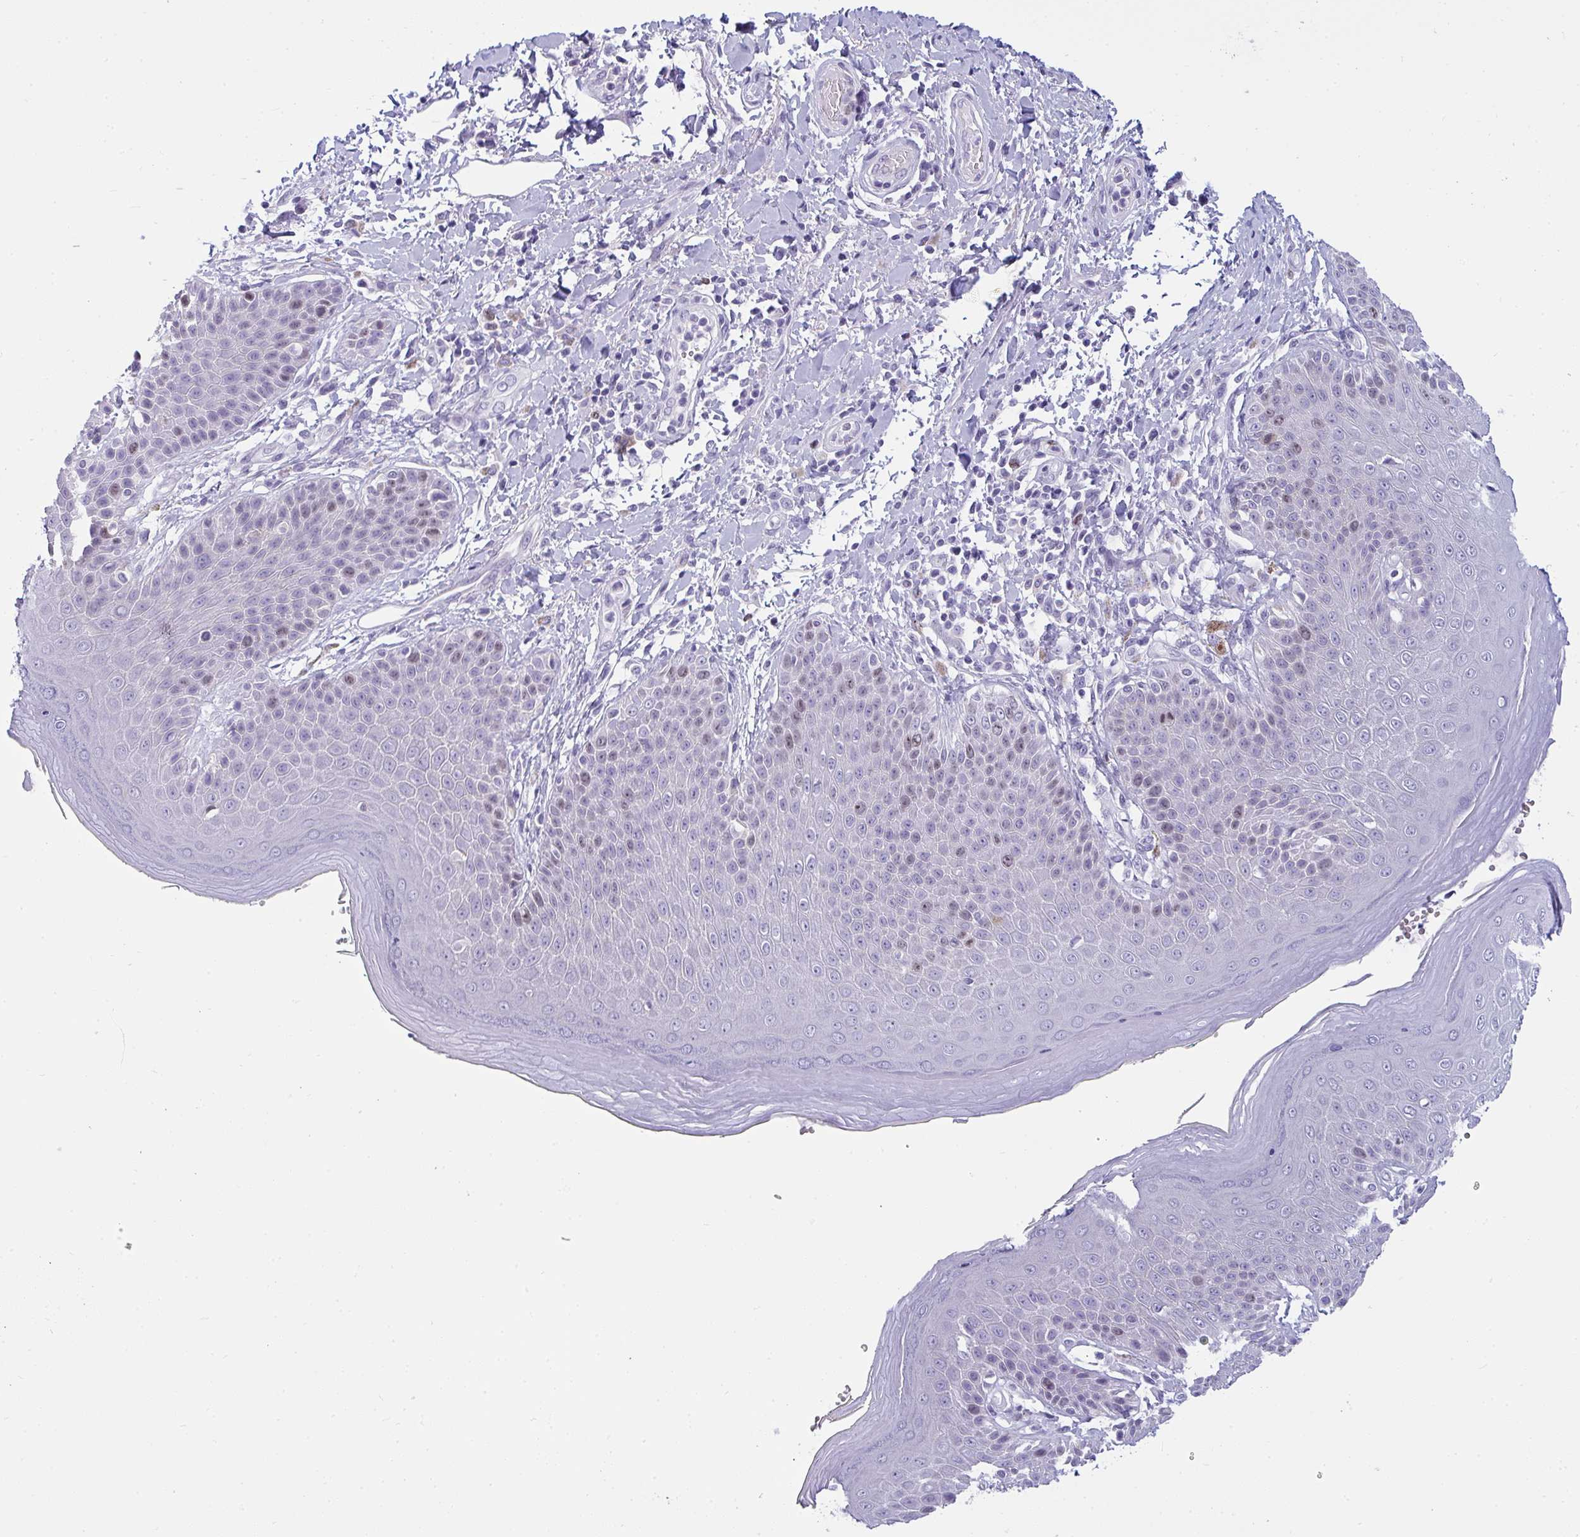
{"staining": {"intensity": "moderate", "quantity": "<25%", "location": "nuclear"}, "tissue": "skin", "cell_type": "Epidermal cells", "image_type": "normal", "snomed": [{"axis": "morphology", "description": "Normal tissue, NOS"}, {"axis": "topography", "description": "Peripheral nerve tissue"}], "caption": "Skin stained with a brown dye reveals moderate nuclear positive staining in approximately <25% of epidermal cells.", "gene": "SUZ12", "patient": {"sex": "male", "age": 51}}